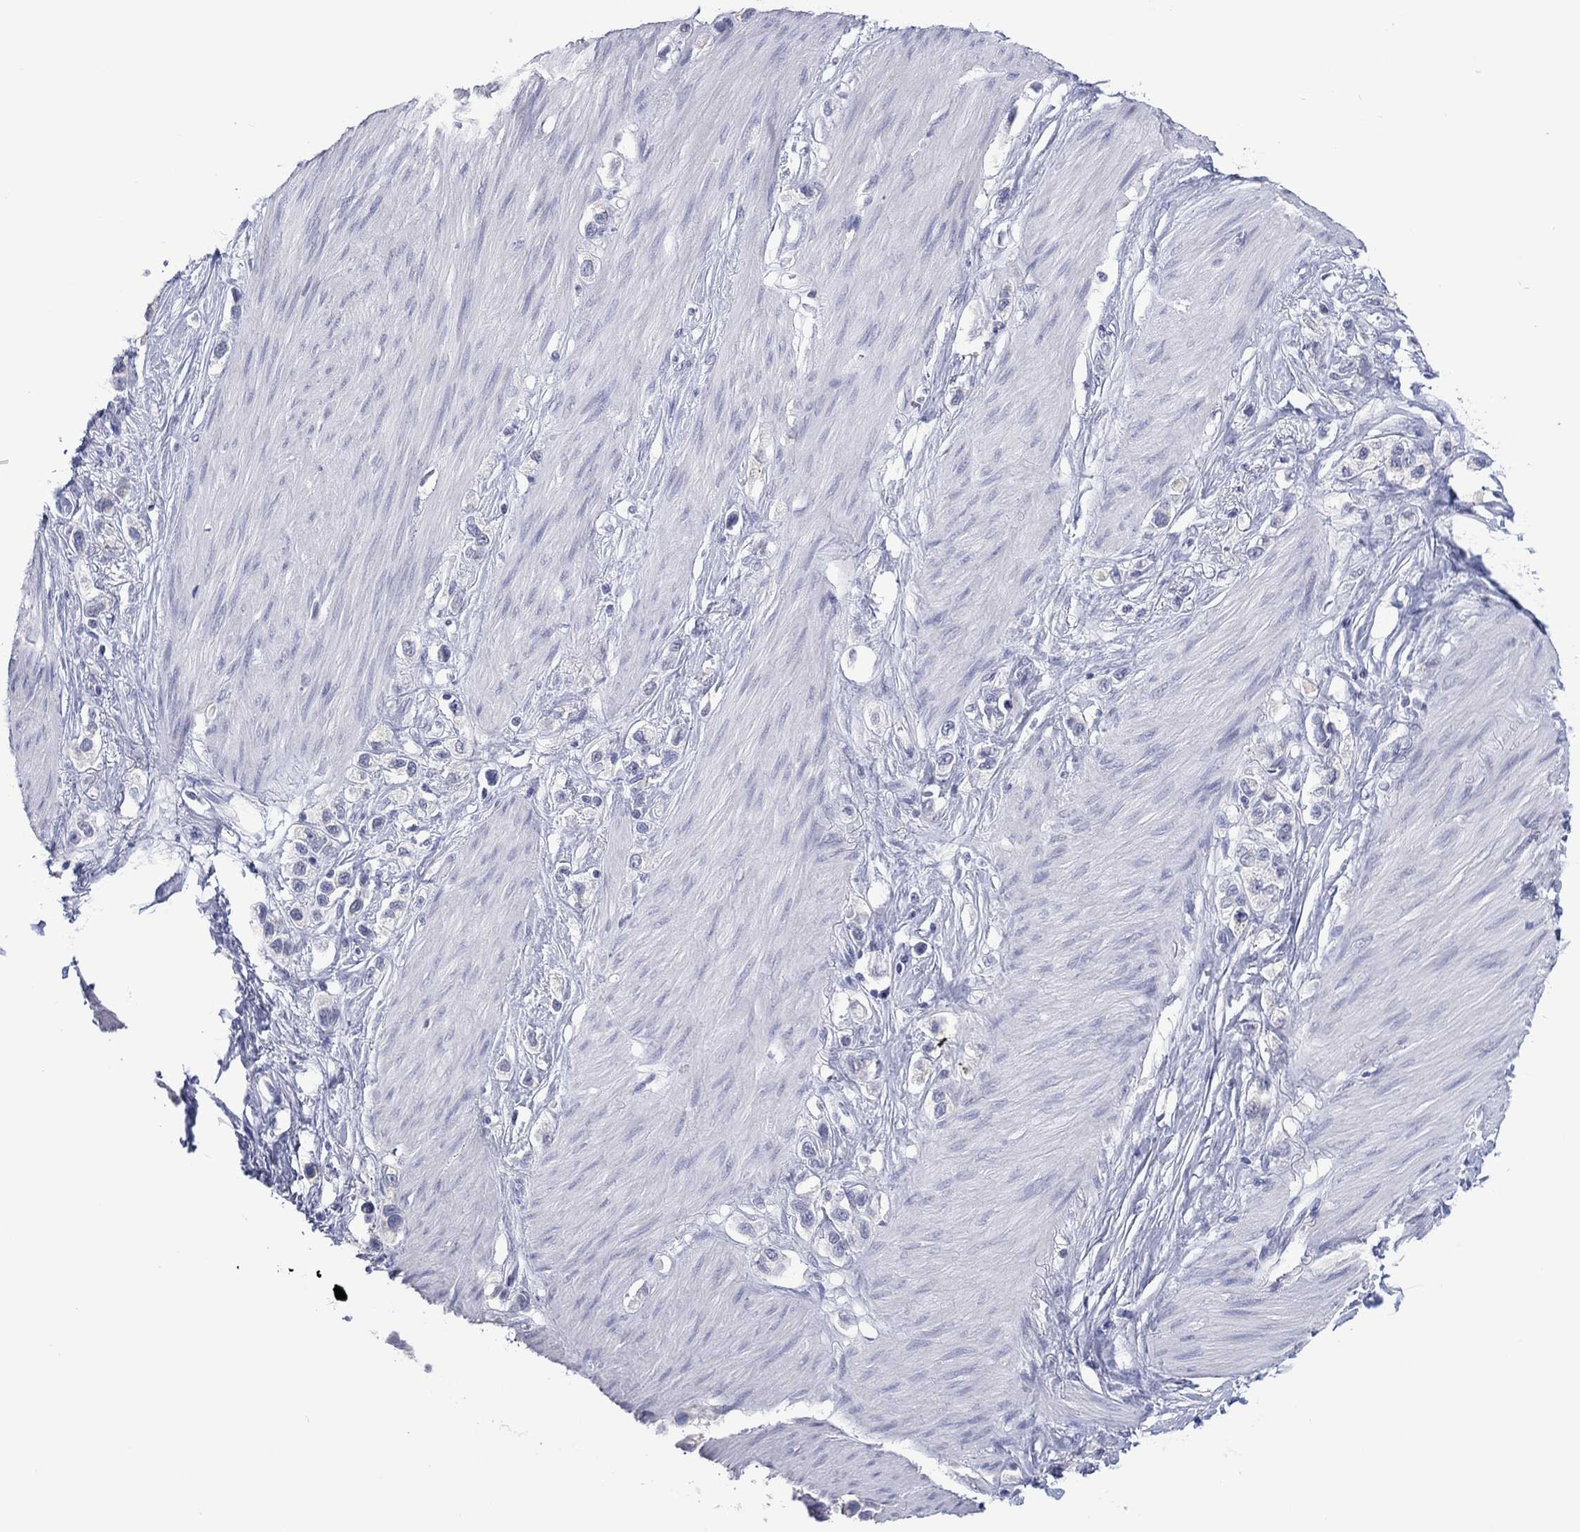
{"staining": {"intensity": "negative", "quantity": "none", "location": "none"}, "tissue": "stomach cancer", "cell_type": "Tumor cells", "image_type": "cancer", "snomed": [{"axis": "morphology", "description": "Normal tissue, NOS"}, {"axis": "morphology", "description": "Adenocarcinoma, NOS"}, {"axis": "morphology", "description": "Adenocarcinoma, High grade"}, {"axis": "topography", "description": "Stomach, upper"}, {"axis": "topography", "description": "Stomach"}], "caption": "Stomach cancer (adenocarcinoma) stained for a protein using immunohistochemistry demonstrates no expression tumor cells.", "gene": "UTF1", "patient": {"sex": "female", "age": 65}}